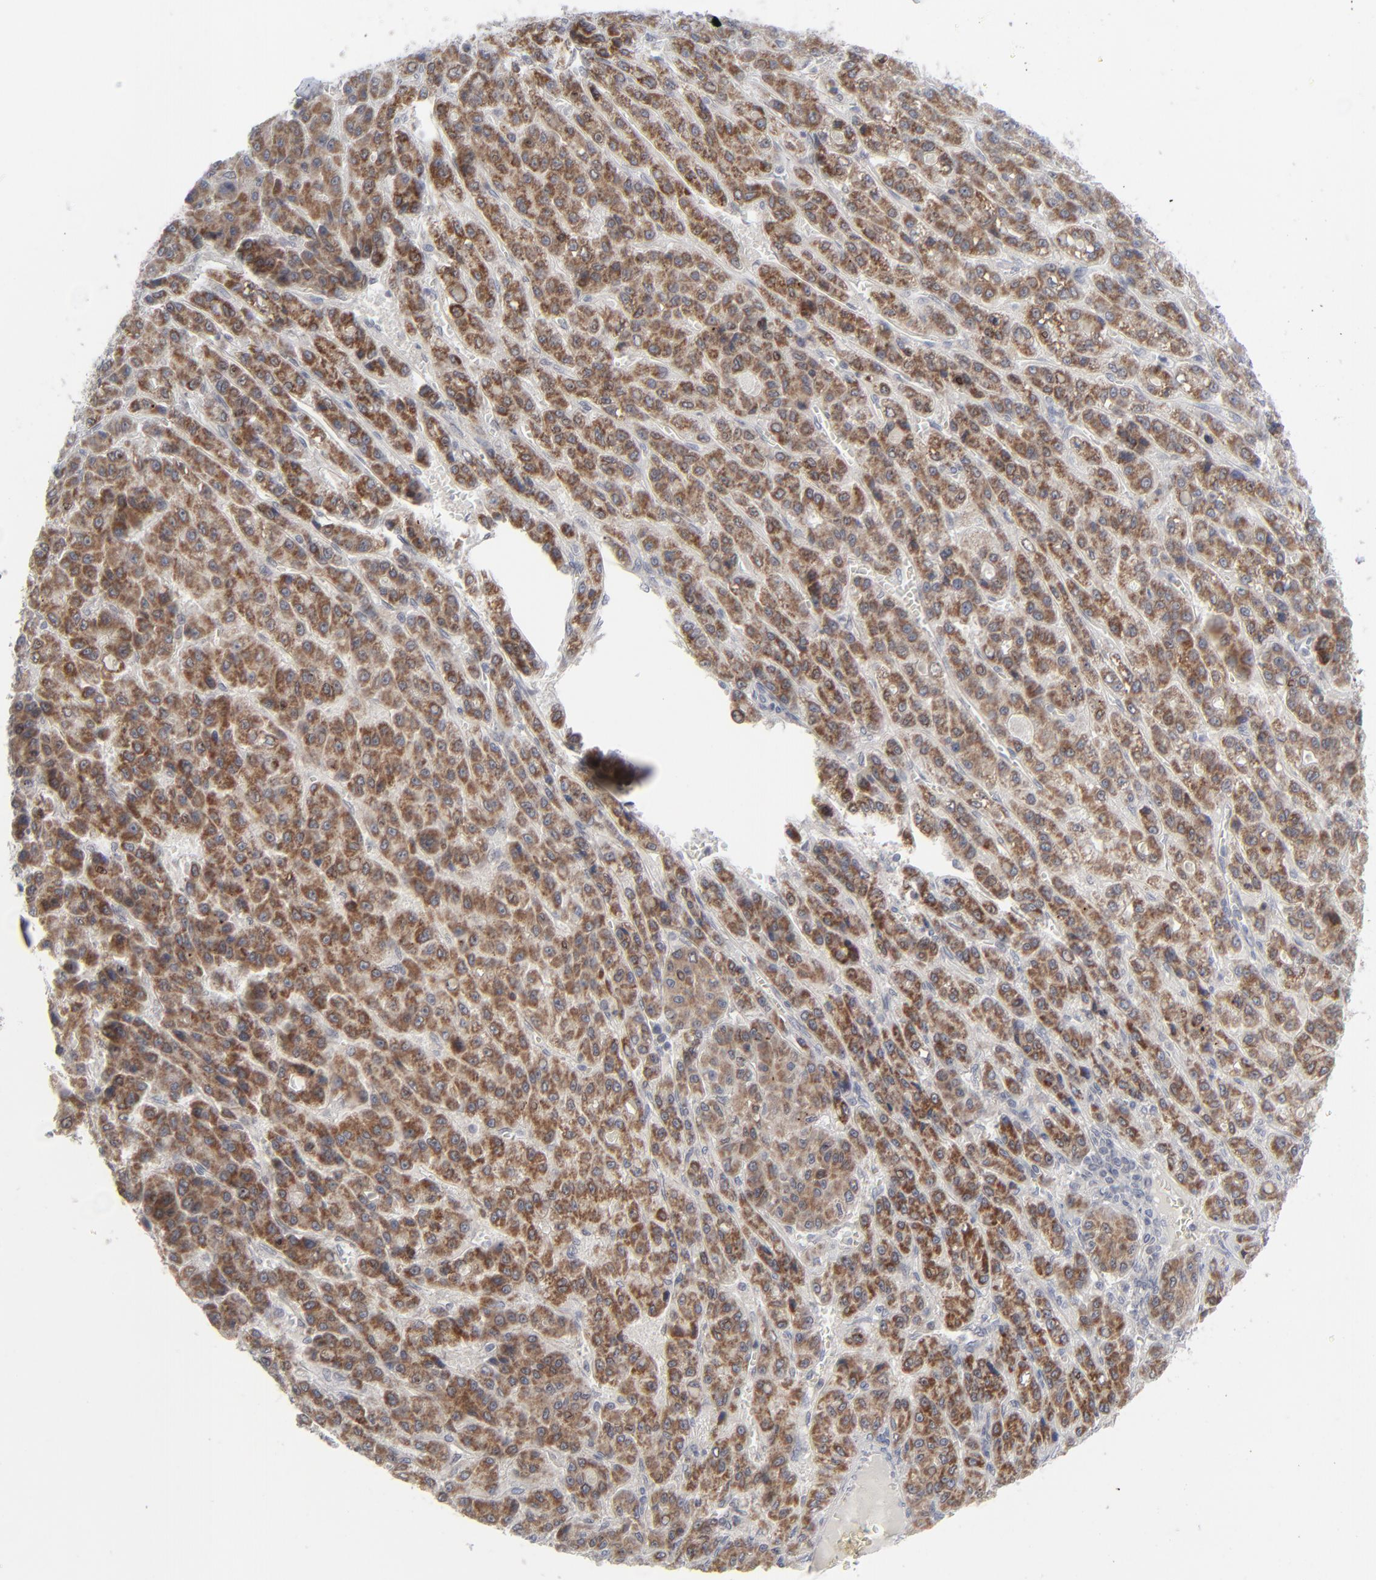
{"staining": {"intensity": "moderate", "quantity": ">75%", "location": "cytoplasmic/membranous"}, "tissue": "liver cancer", "cell_type": "Tumor cells", "image_type": "cancer", "snomed": [{"axis": "morphology", "description": "Carcinoma, Hepatocellular, NOS"}, {"axis": "topography", "description": "Liver"}], "caption": "IHC photomicrograph of neoplastic tissue: human liver hepatocellular carcinoma stained using immunohistochemistry (IHC) displays medium levels of moderate protein expression localized specifically in the cytoplasmic/membranous of tumor cells, appearing as a cytoplasmic/membranous brown color.", "gene": "NUP88", "patient": {"sex": "male", "age": 70}}